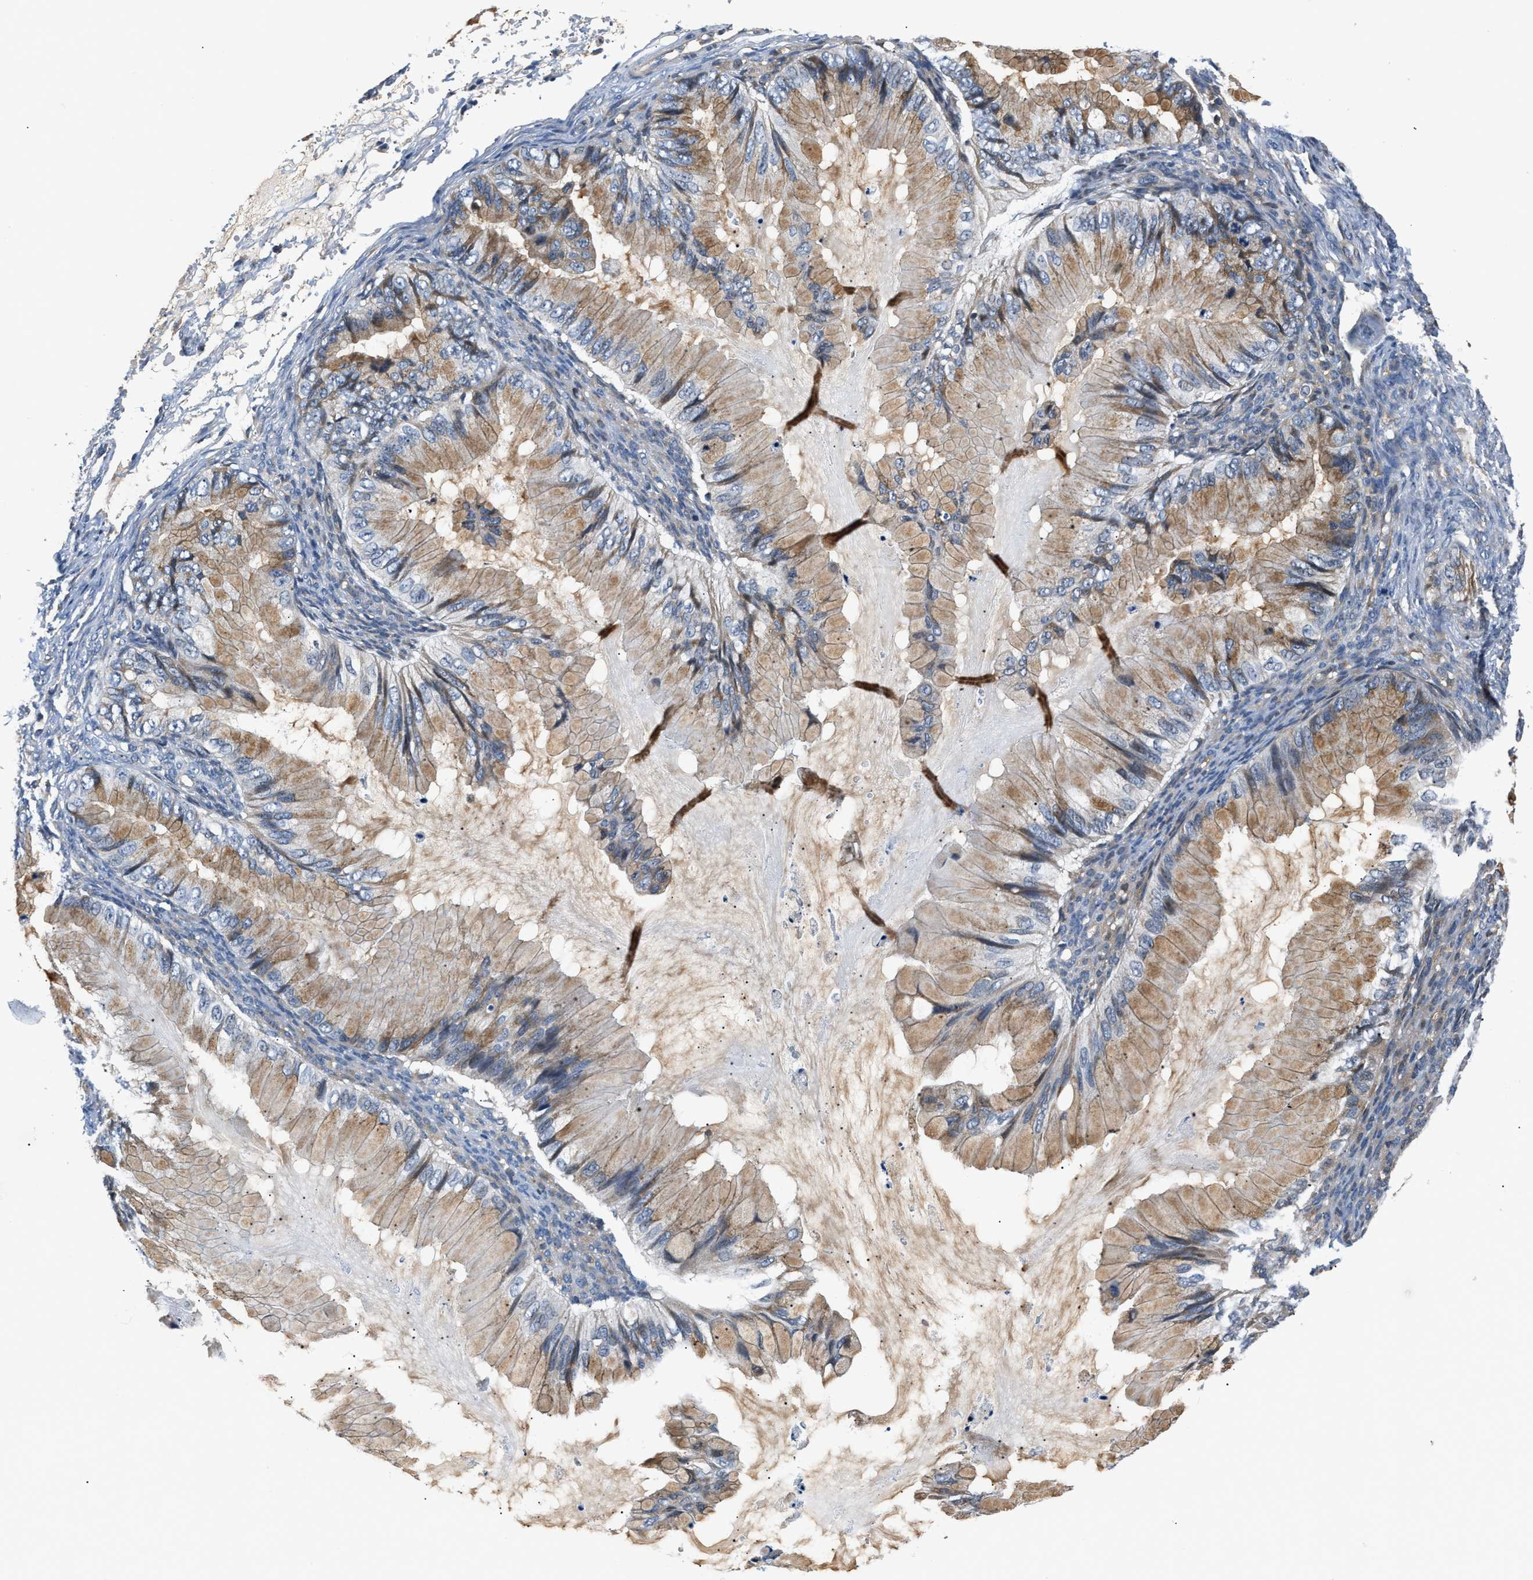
{"staining": {"intensity": "moderate", "quantity": ">75%", "location": "cytoplasmic/membranous"}, "tissue": "ovarian cancer", "cell_type": "Tumor cells", "image_type": "cancer", "snomed": [{"axis": "morphology", "description": "Cystadenocarcinoma, mucinous, NOS"}, {"axis": "topography", "description": "Ovary"}], "caption": "A micrograph of ovarian mucinous cystadenocarcinoma stained for a protein exhibits moderate cytoplasmic/membranous brown staining in tumor cells.", "gene": "TNIP2", "patient": {"sex": "female", "age": 36}}